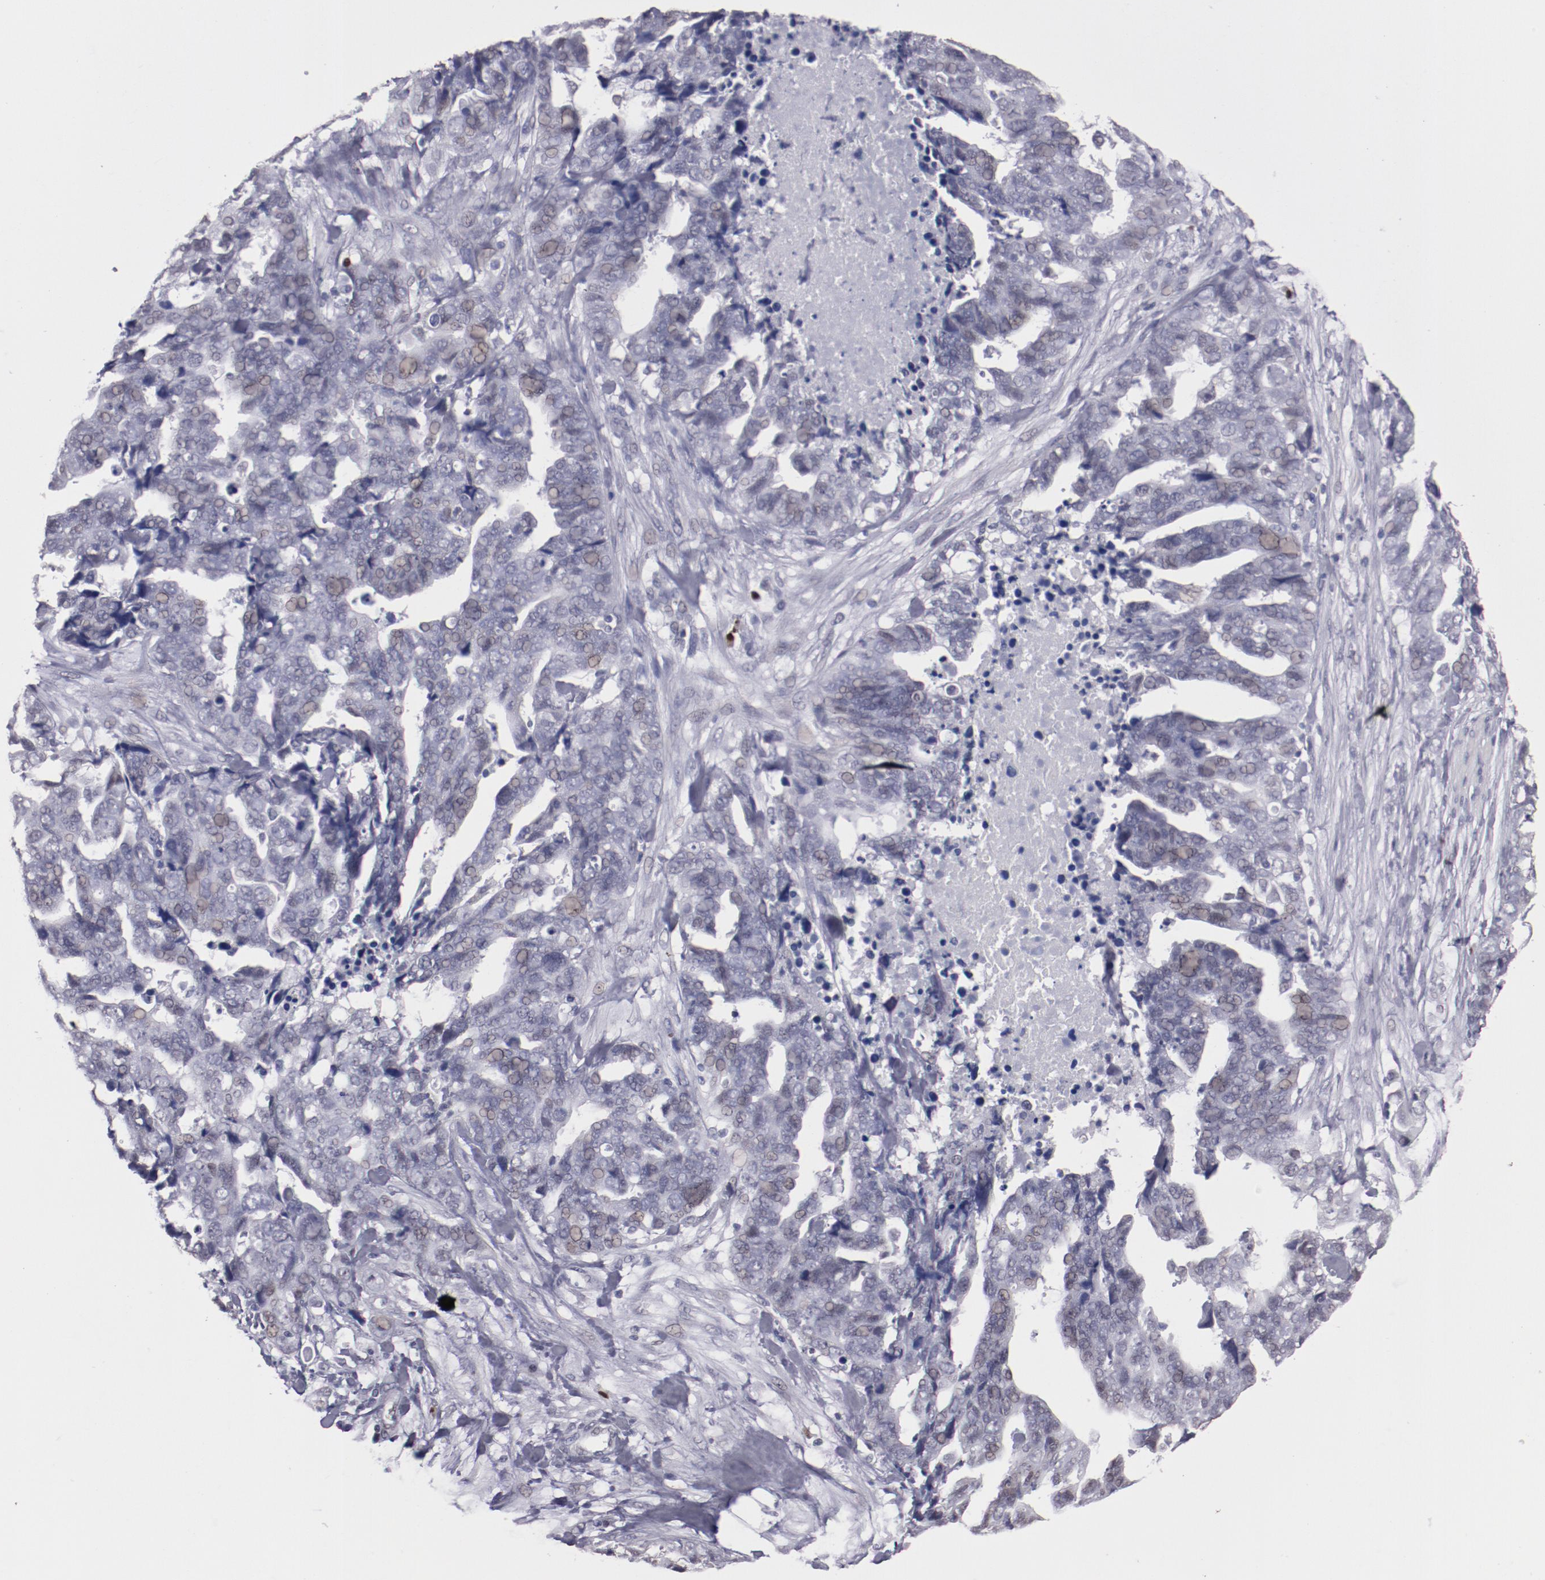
{"staining": {"intensity": "weak", "quantity": "<25%", "location": "nuclear"}, "tissue": "ovarian cancer", "cell_type": "Tumor cells", "image_type": "cancer", "snomed": [{"axis": "morphology", "description": "Normal tissue, NOS"}, {"axis": "morphology", "description": "Cystadenocarcinoma, serous, NOS"}, {"axis": "topography", "description": "Fallopian tube"}, {"axis": "topography", "description": "Ovary"}], "caption": "This is an immunohistochemistry (IHC) histopathology image of ovarian serous cystadenocarcinoma. There is no staining in tumor cells.", "gene": "IRF4", "patient": {"sex": "female", "age": 56}}